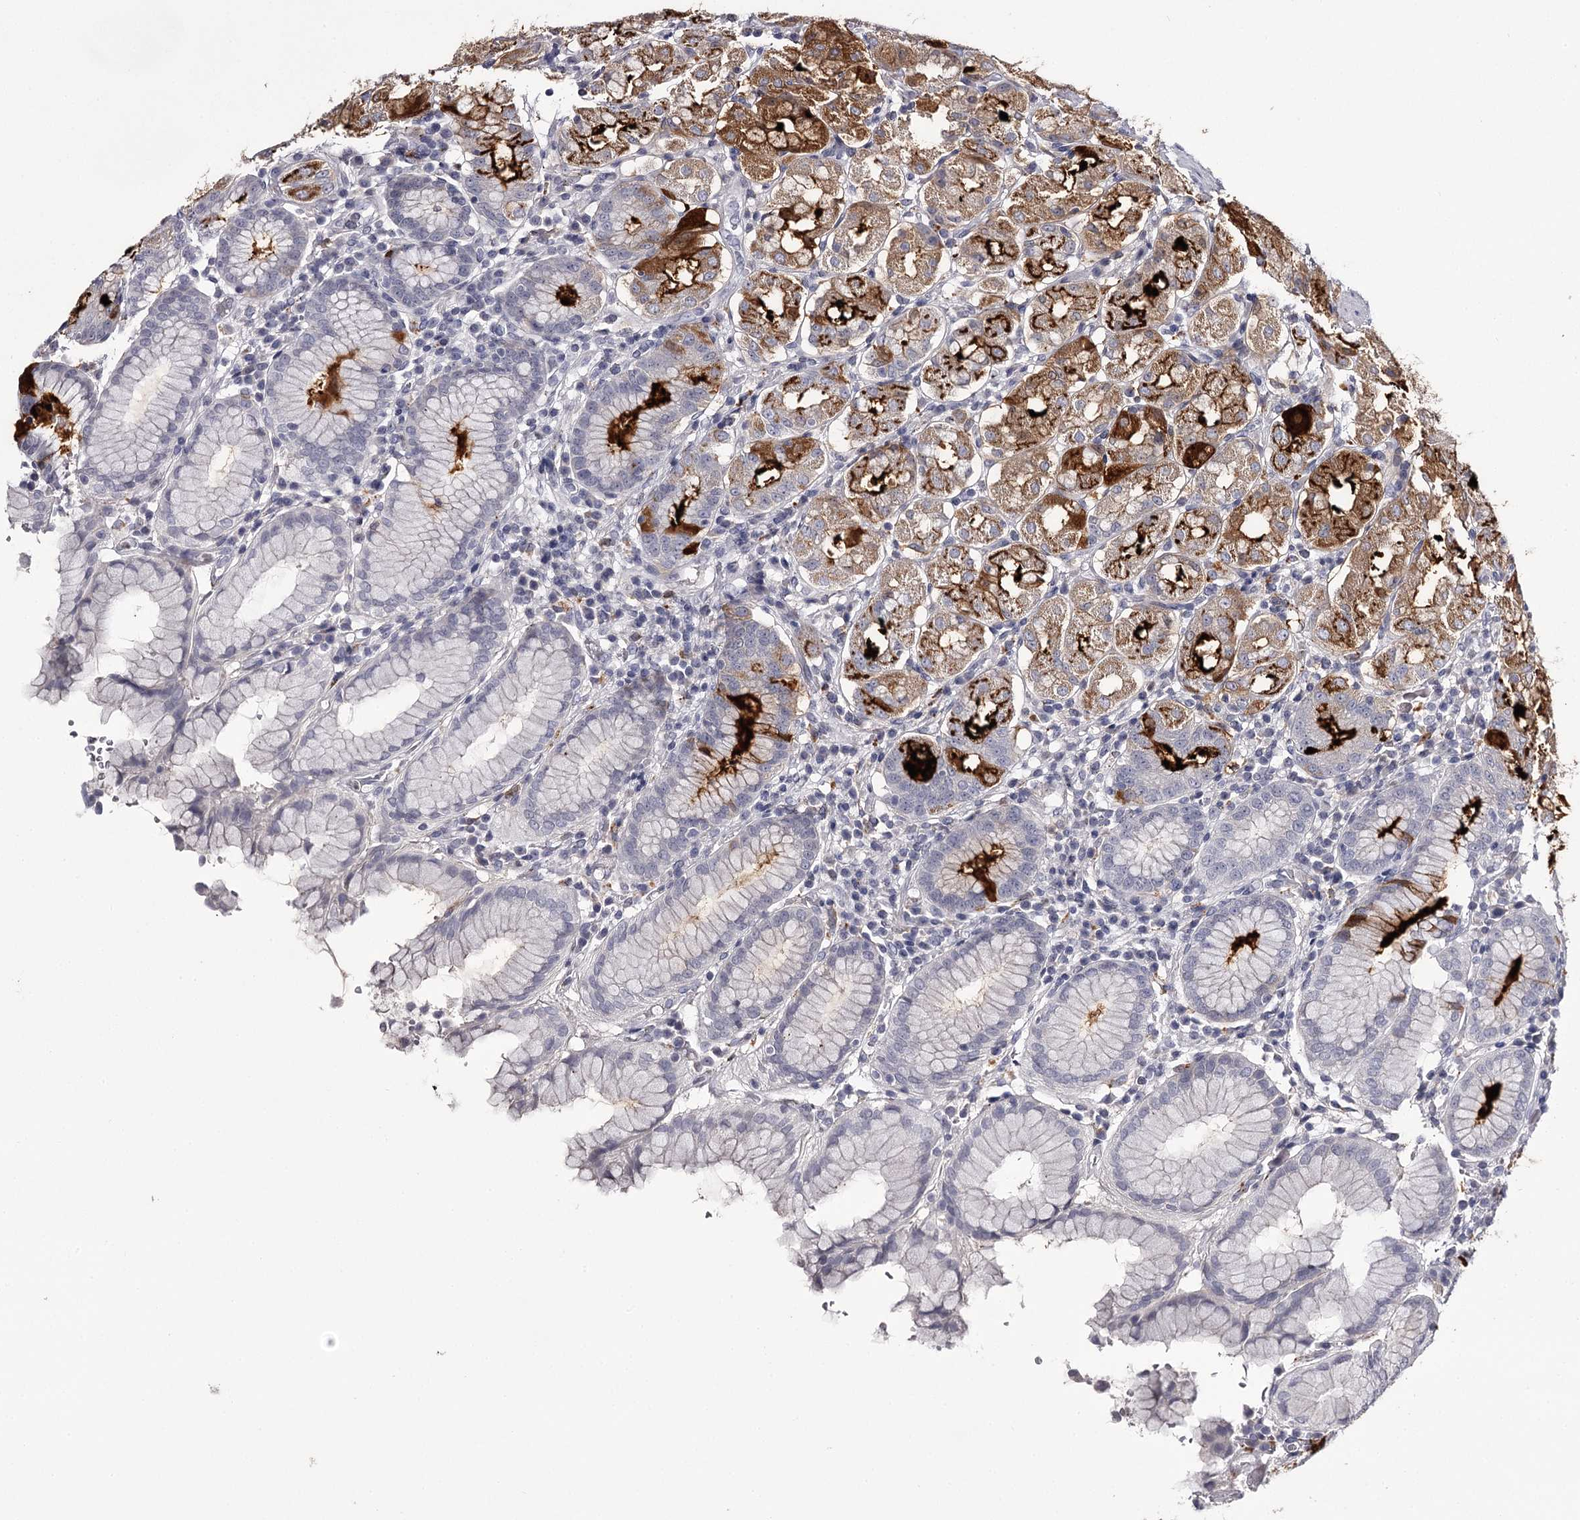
{"staining": {"intensity": "strong", "quantity": "<25%", "location": "cytoplasmic/membranous"}, "tissue": "stomach", "cell_type": "Glandular cells", "image_type": "normal", "snomed": [{"axis": "morphology", "description": "Normal tissue, NOS"}, {"axis": "topography", "description": "Stomach"}, {"axis": "topography", "description": "Stomach, lower"}], "caption": "The image demonstrates immunohistochemical staining of normal stomach. There is strong cytoplasmic/membranous staining is appreciated in approximately <25% of glandular cells. Nuclei are stained in blue.", "gene": "SLC32A1", "patient": {"sex": "female", "age": 56}}